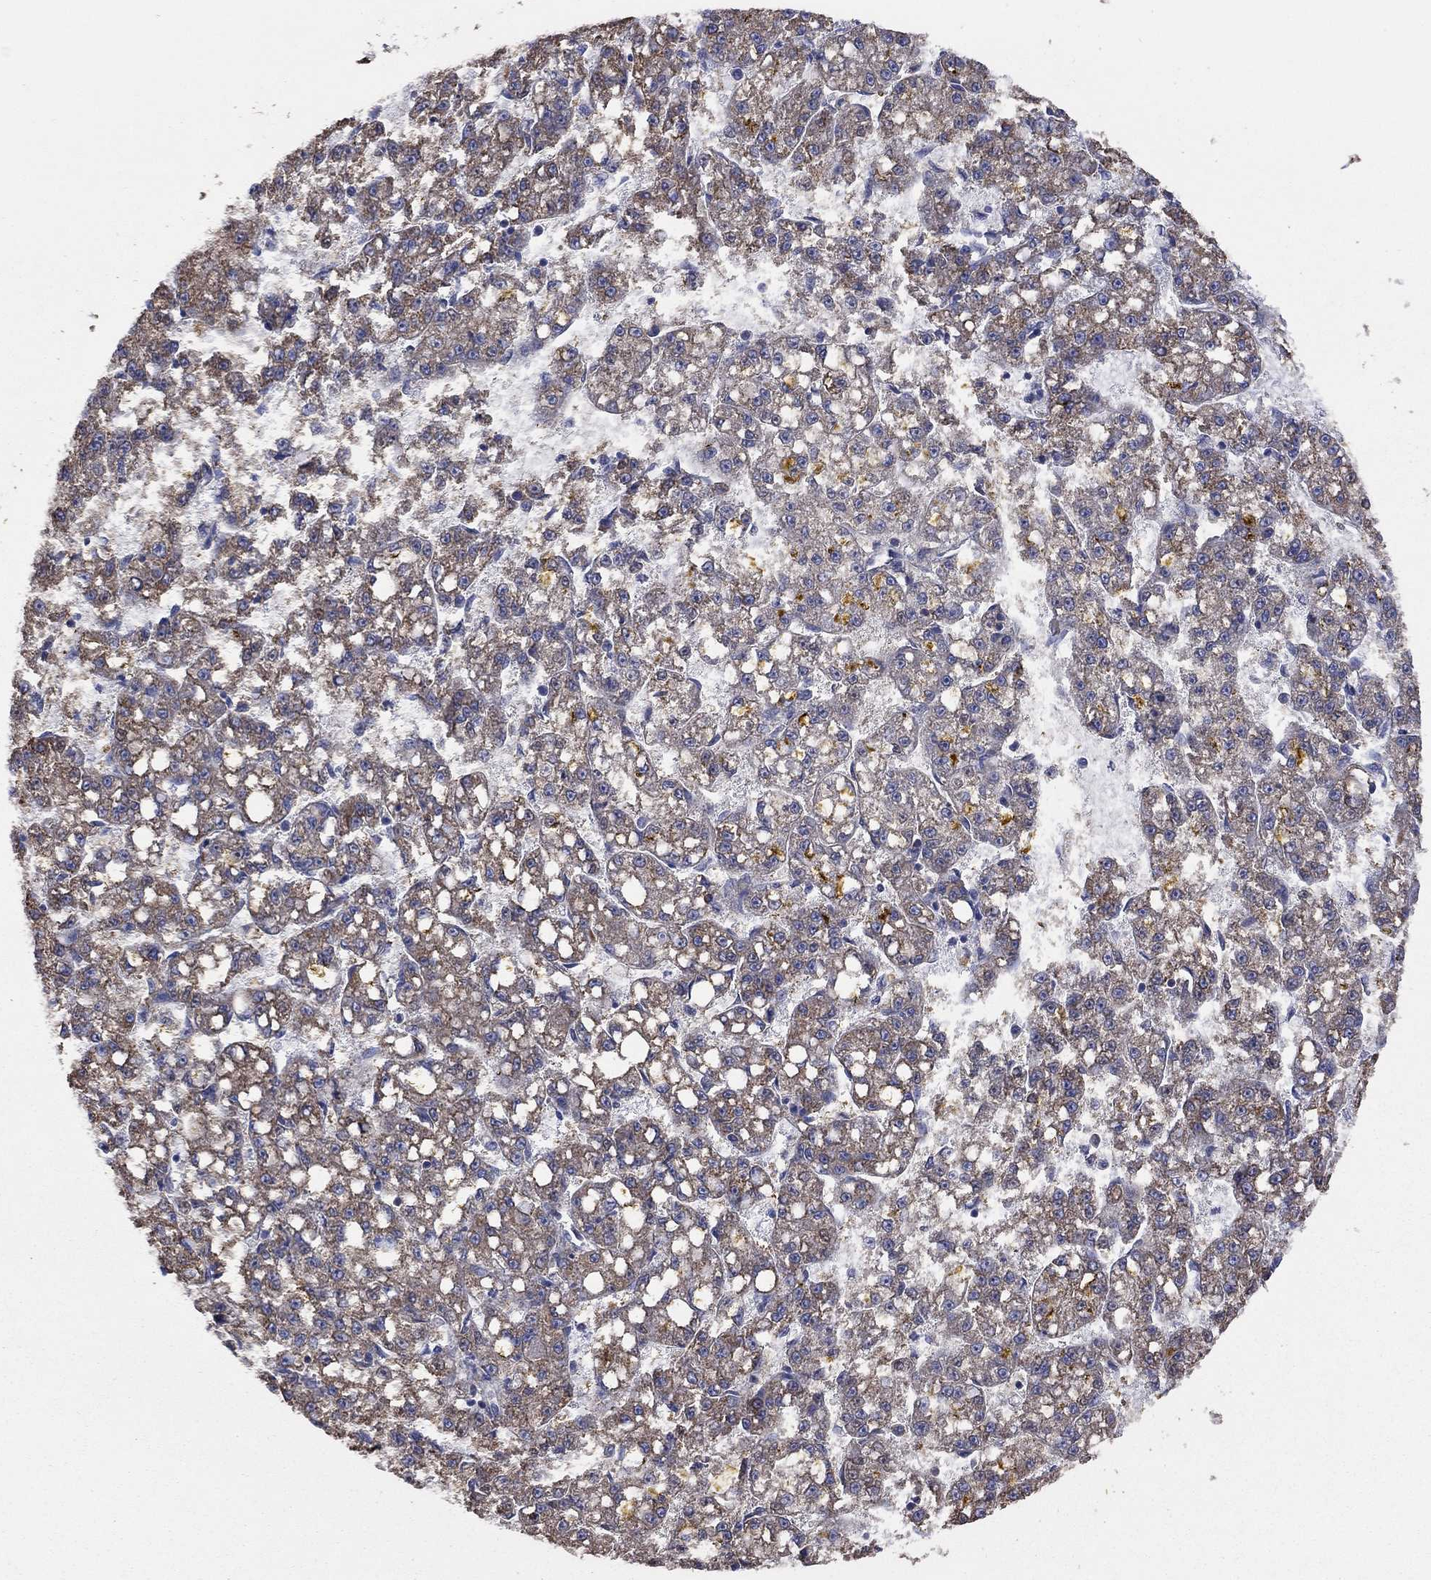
{"staining": {"intensity": "moderate", "quantity": ">75%", "location": "cytoplasmic/membranous"}, "tissue": "liver cancer", "cell_type": "Tumor cells", "image_type": "cancer", "snomed": [{"axis": "morphology", "description": "Carcinoma, Hepatocellular, NOS"}, {"axis": "topography", "description": "Liver"}], "caption": "Immunohistochemical staining of human hepatocellular carcinoma (liver) displays medium levels of moderate cytoplasmic/membranous protein staining in approximately >75% of tumor cells. The staining is performed using DAB brown chromogen to label protein expression. The nuclei are counter-stained blue using hematoxylin.", "gene": "CLVS1", "patient": {"sex": "female", "age": 65}}